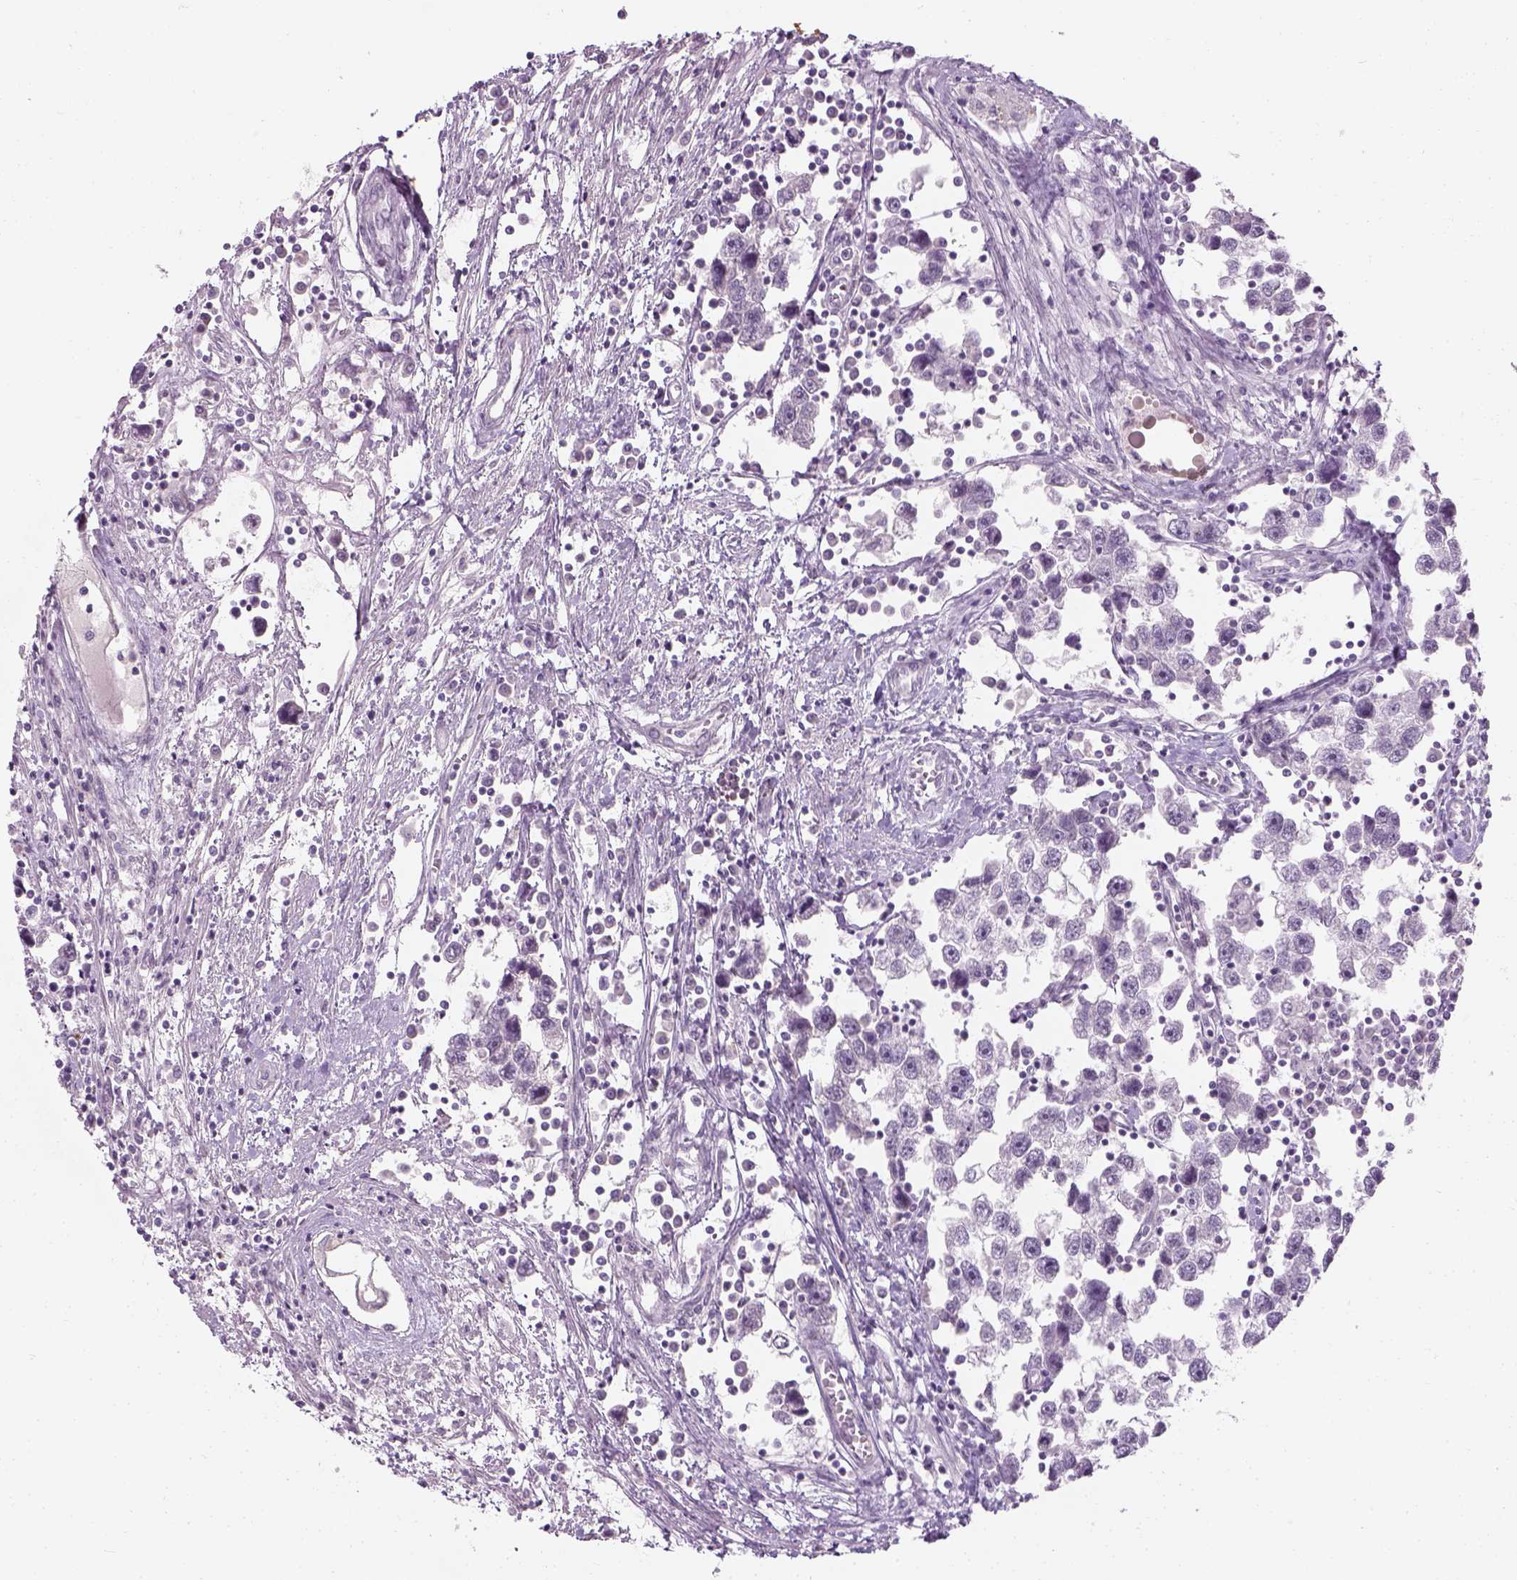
{"staining": {"intensity": "negative", "quantity": "none", "location": "none"}, "tissue": "testis cancer", "cell_type": "Tumor cells", "image_type": "cancer", "snomed": [{"axis": "morphology", "description": "Seminoma, NOS"}, {"axis": "topography", "description": "Testis"}], "caption": "Immunohistochemistry (IHC) of human seminoma (testis) demonstrates no positivity in tumor cells.", "gene": "TH", "patient": {"sex": "male", "age": 30}}